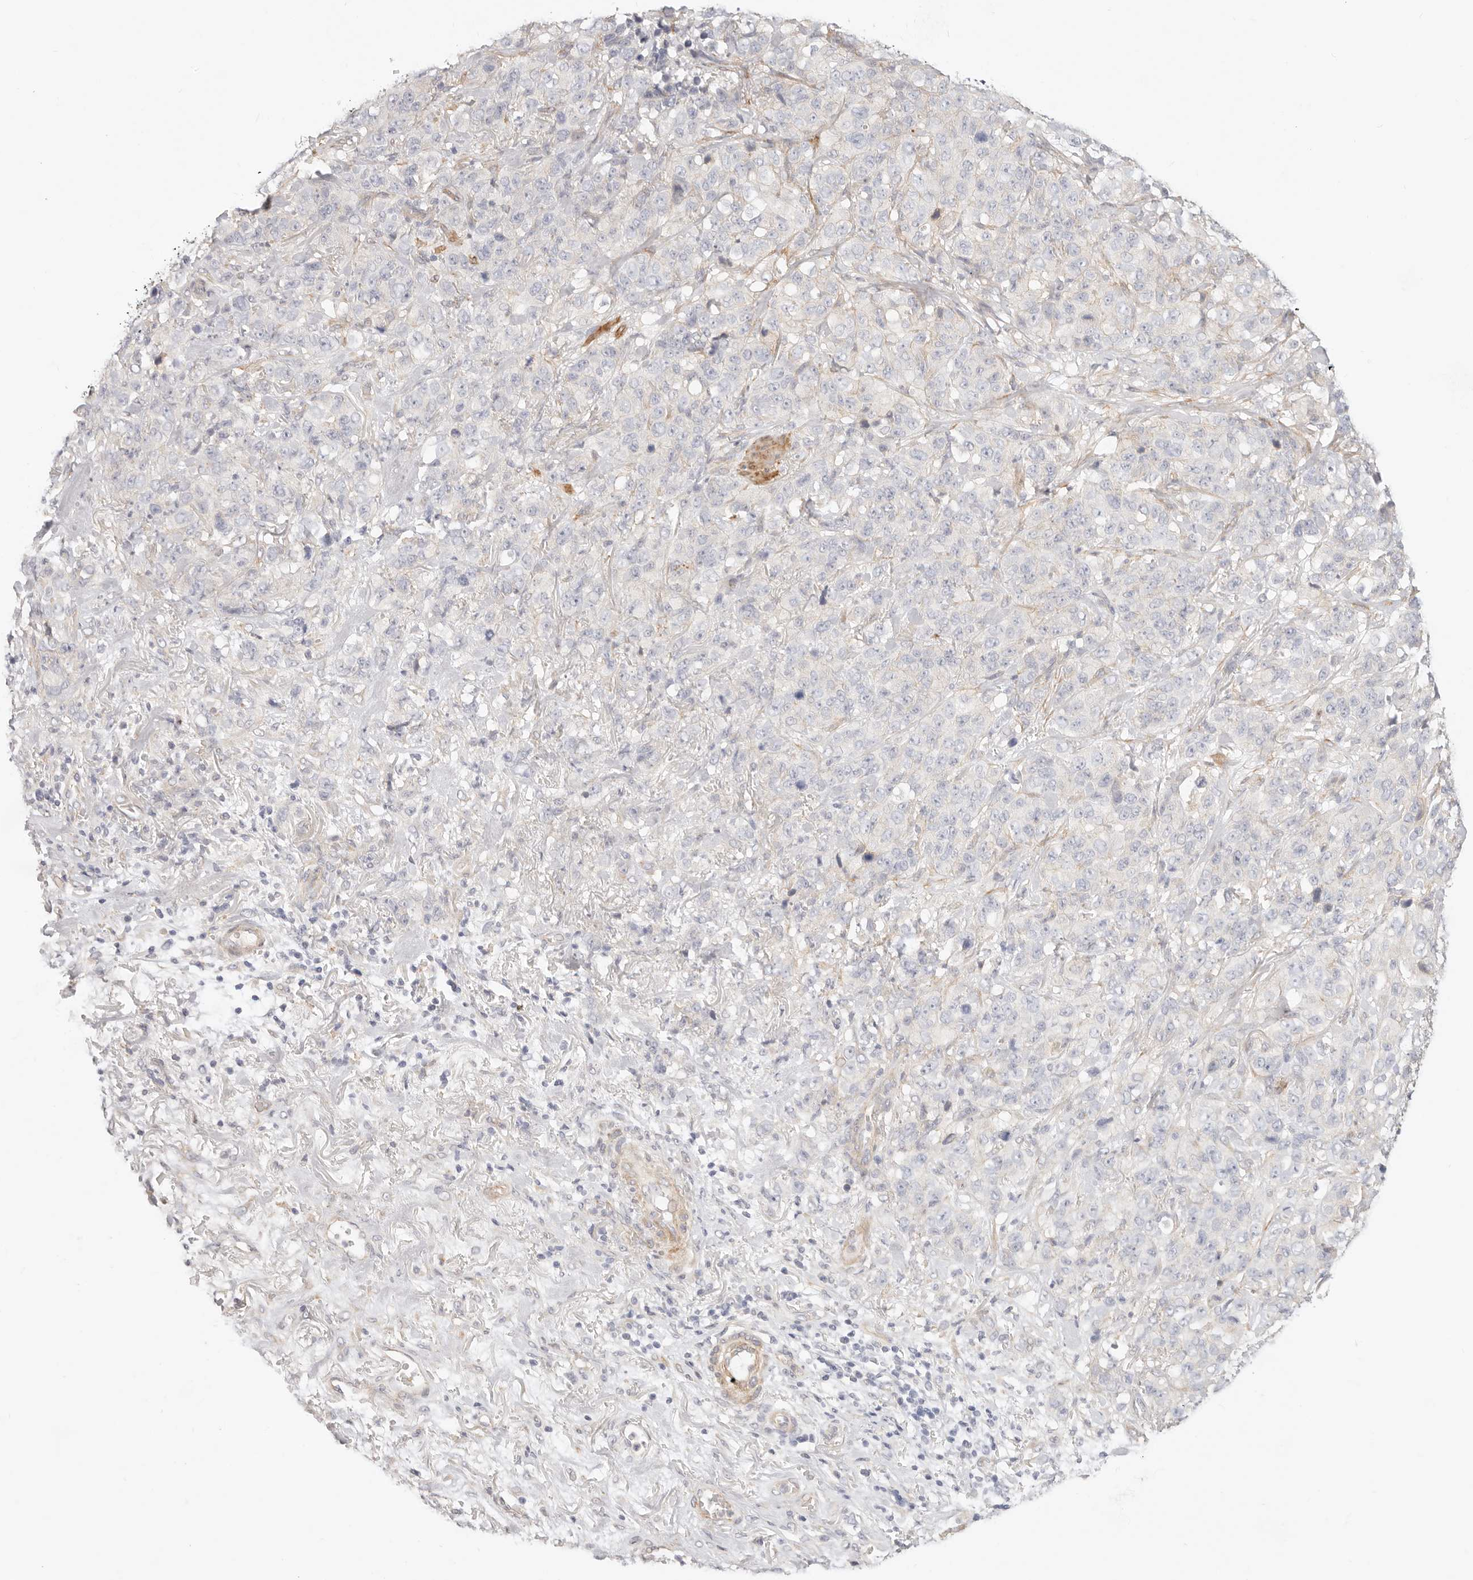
{"staining": {"intensity": "negative", "quantity": "none", "location": "none"}, "tissue": "stomach cancer", "cell_type": "Tumor cells", "image_type": "cancer", "snomed": [{"axis": "morphology", "description": "Adenocarcinoma, NOS"}, {"axis": "topography", "description": "Stomach"}], "caption": "Human stomach cancer stained for a protein using immunohistochemistry (IHC) exhibits no expression in tumor cells.", "gene": "UBXN10", "patient": {"sex": "male", "age": 48}}